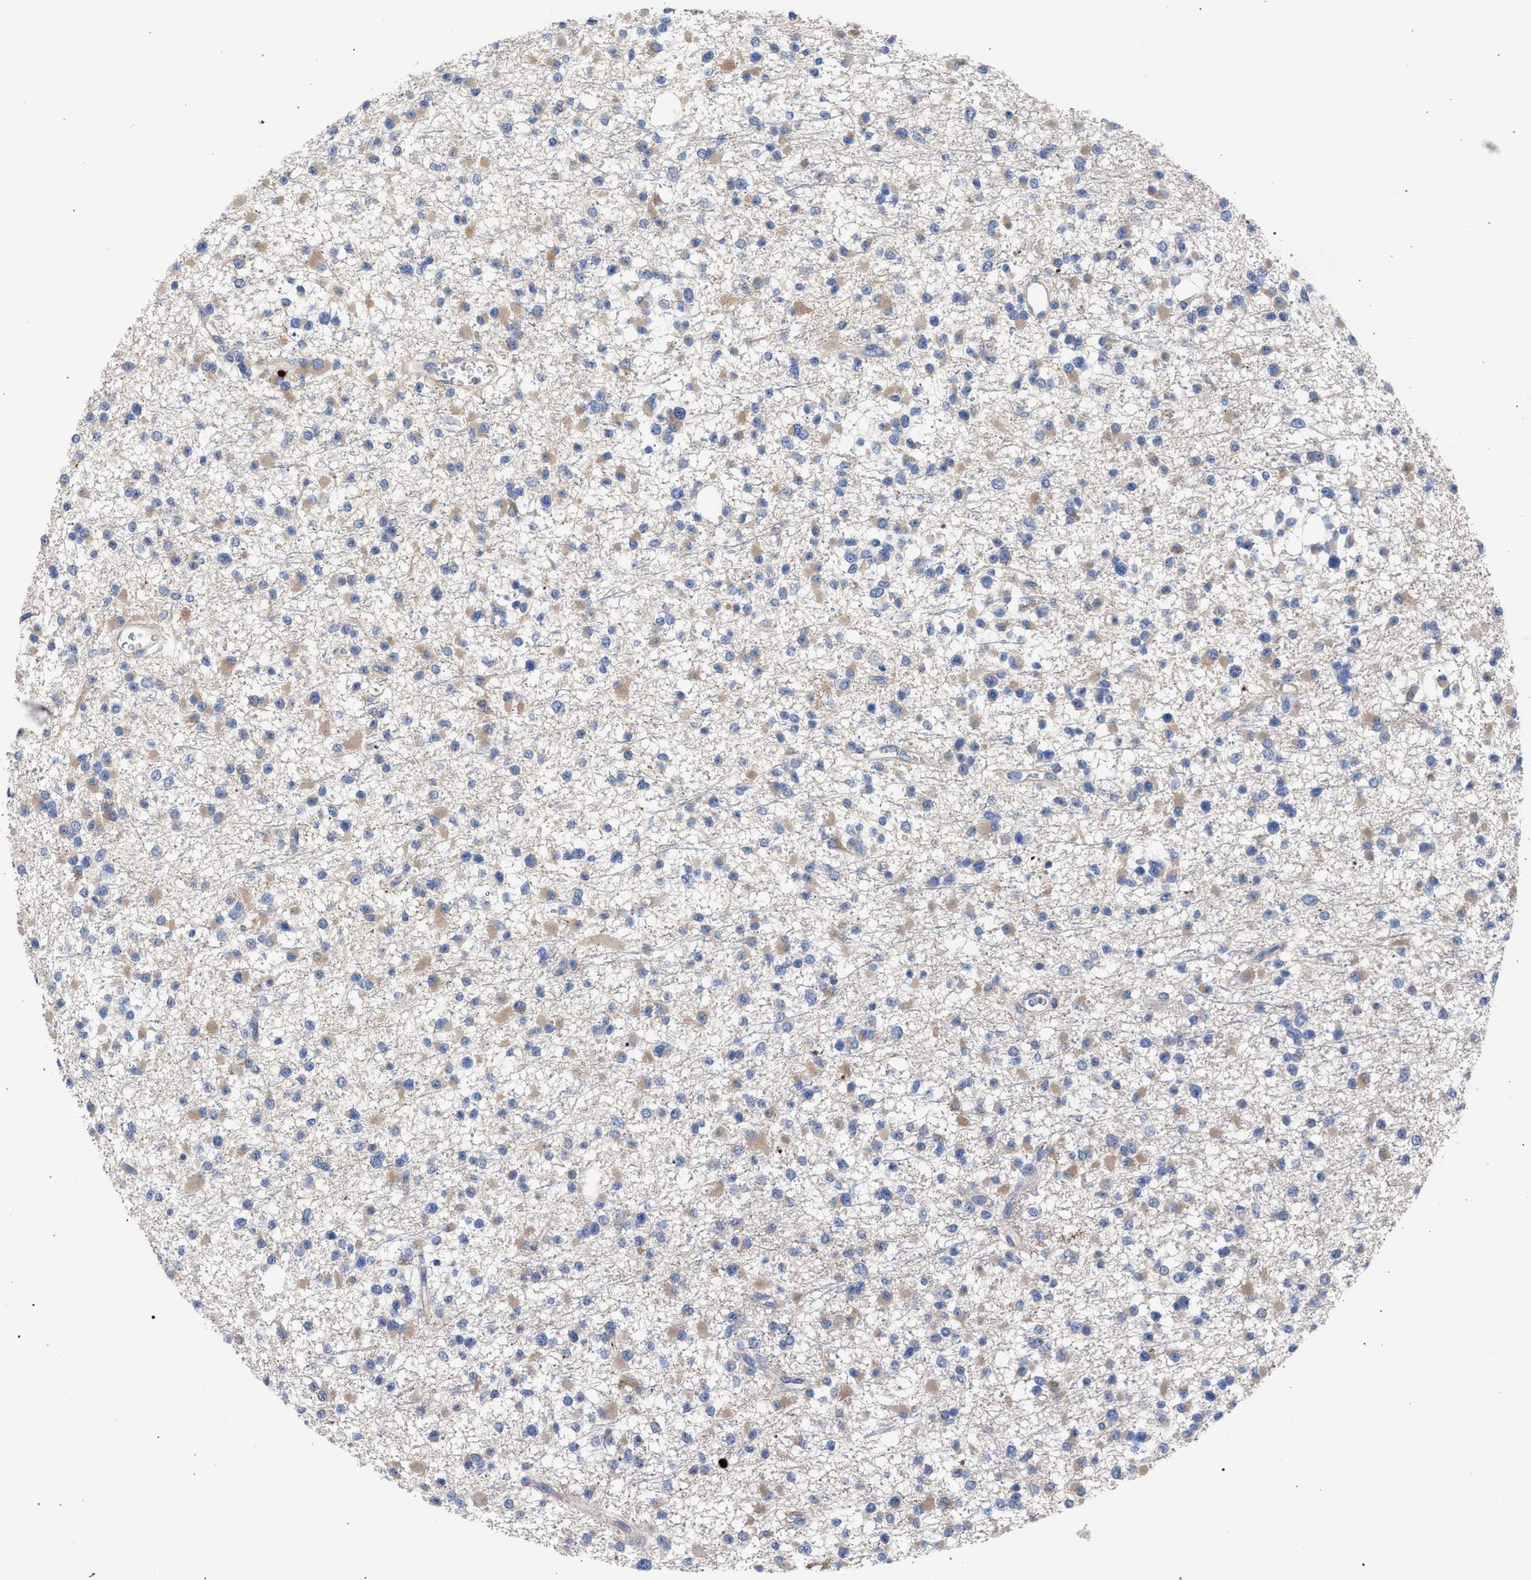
{"staining": {"intensity": "weak", "quantity": "25%-75%", "location": "cytoplasmic/membranous"}, "tissue": "glioma", "cell_type": "Tumor cells", "image_type": "cancer", "snomed": [{"axis": "morphology", "description": "Glioma, malignant, Low grade"}, {"axis": "topography", "description": "Brain"}], "caption": "Immunohistochemical staining of malignant low-grade glioma reveals low levels of weak cytoplasmic/membranous staining in approximately 25%-75% of tumor cells.", "gene": "GMPR", "patient": {"sex": "female", "age": 22}}